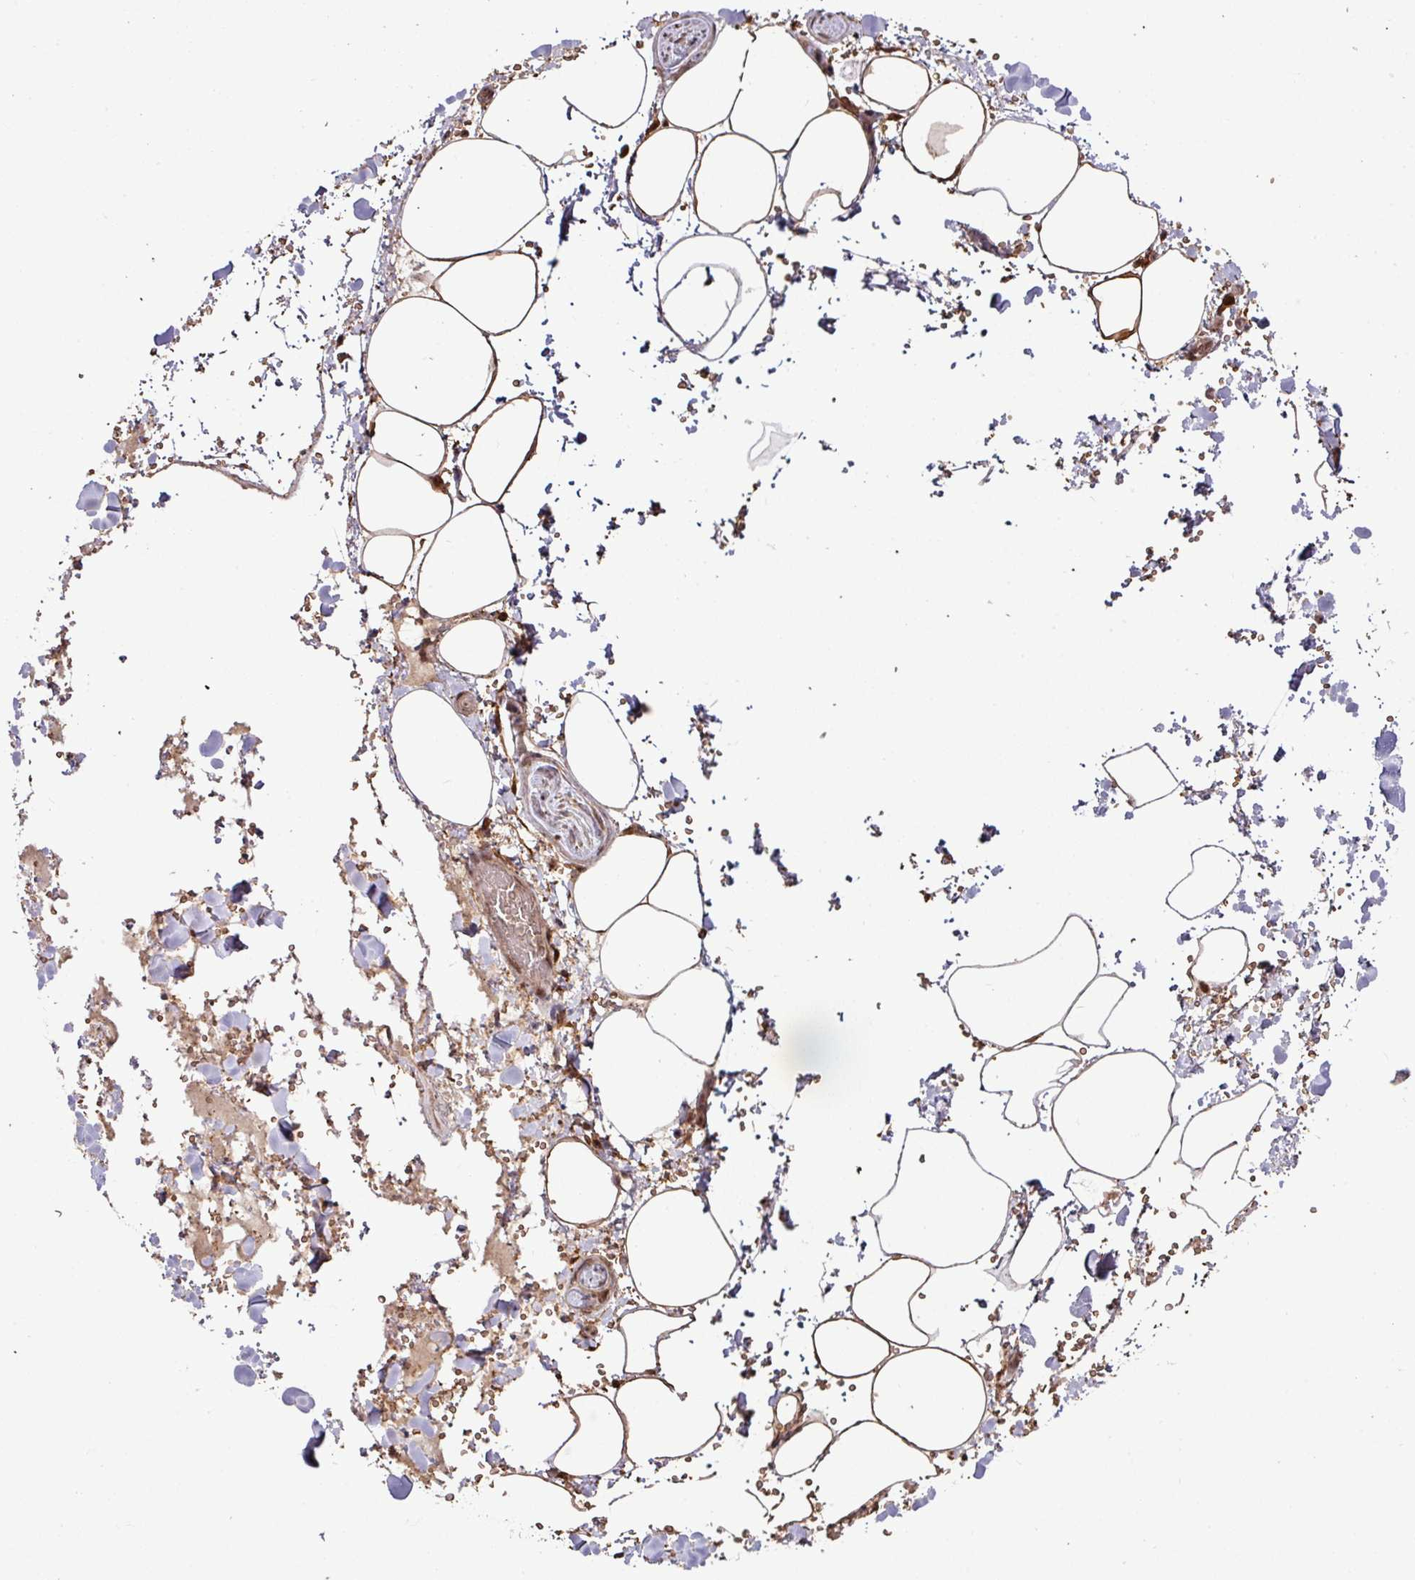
{"staining": {"intensity": "moderate", "quantity": ">75%", "location": "cytoplasmic/membranous,nuclear"}, "tissue": "adipose tissue", "cell_type": "Adipocytes", "image_type": "normal", "snomed": [{"axis": "morphology", "description": "Normal tissue, NOS"}, {"axis": "topography", "description": "Rectum"}, {"axis": "topography", "description": "Peripheral nerve tissue"}], "caption": "Moderate cytoplasmic/membranous,nuclear staining is identified in about >75% of adipocytes in benign adipose tissue.", "gene": "PHF23", "patient": {"sex": "female", "age": 69}}